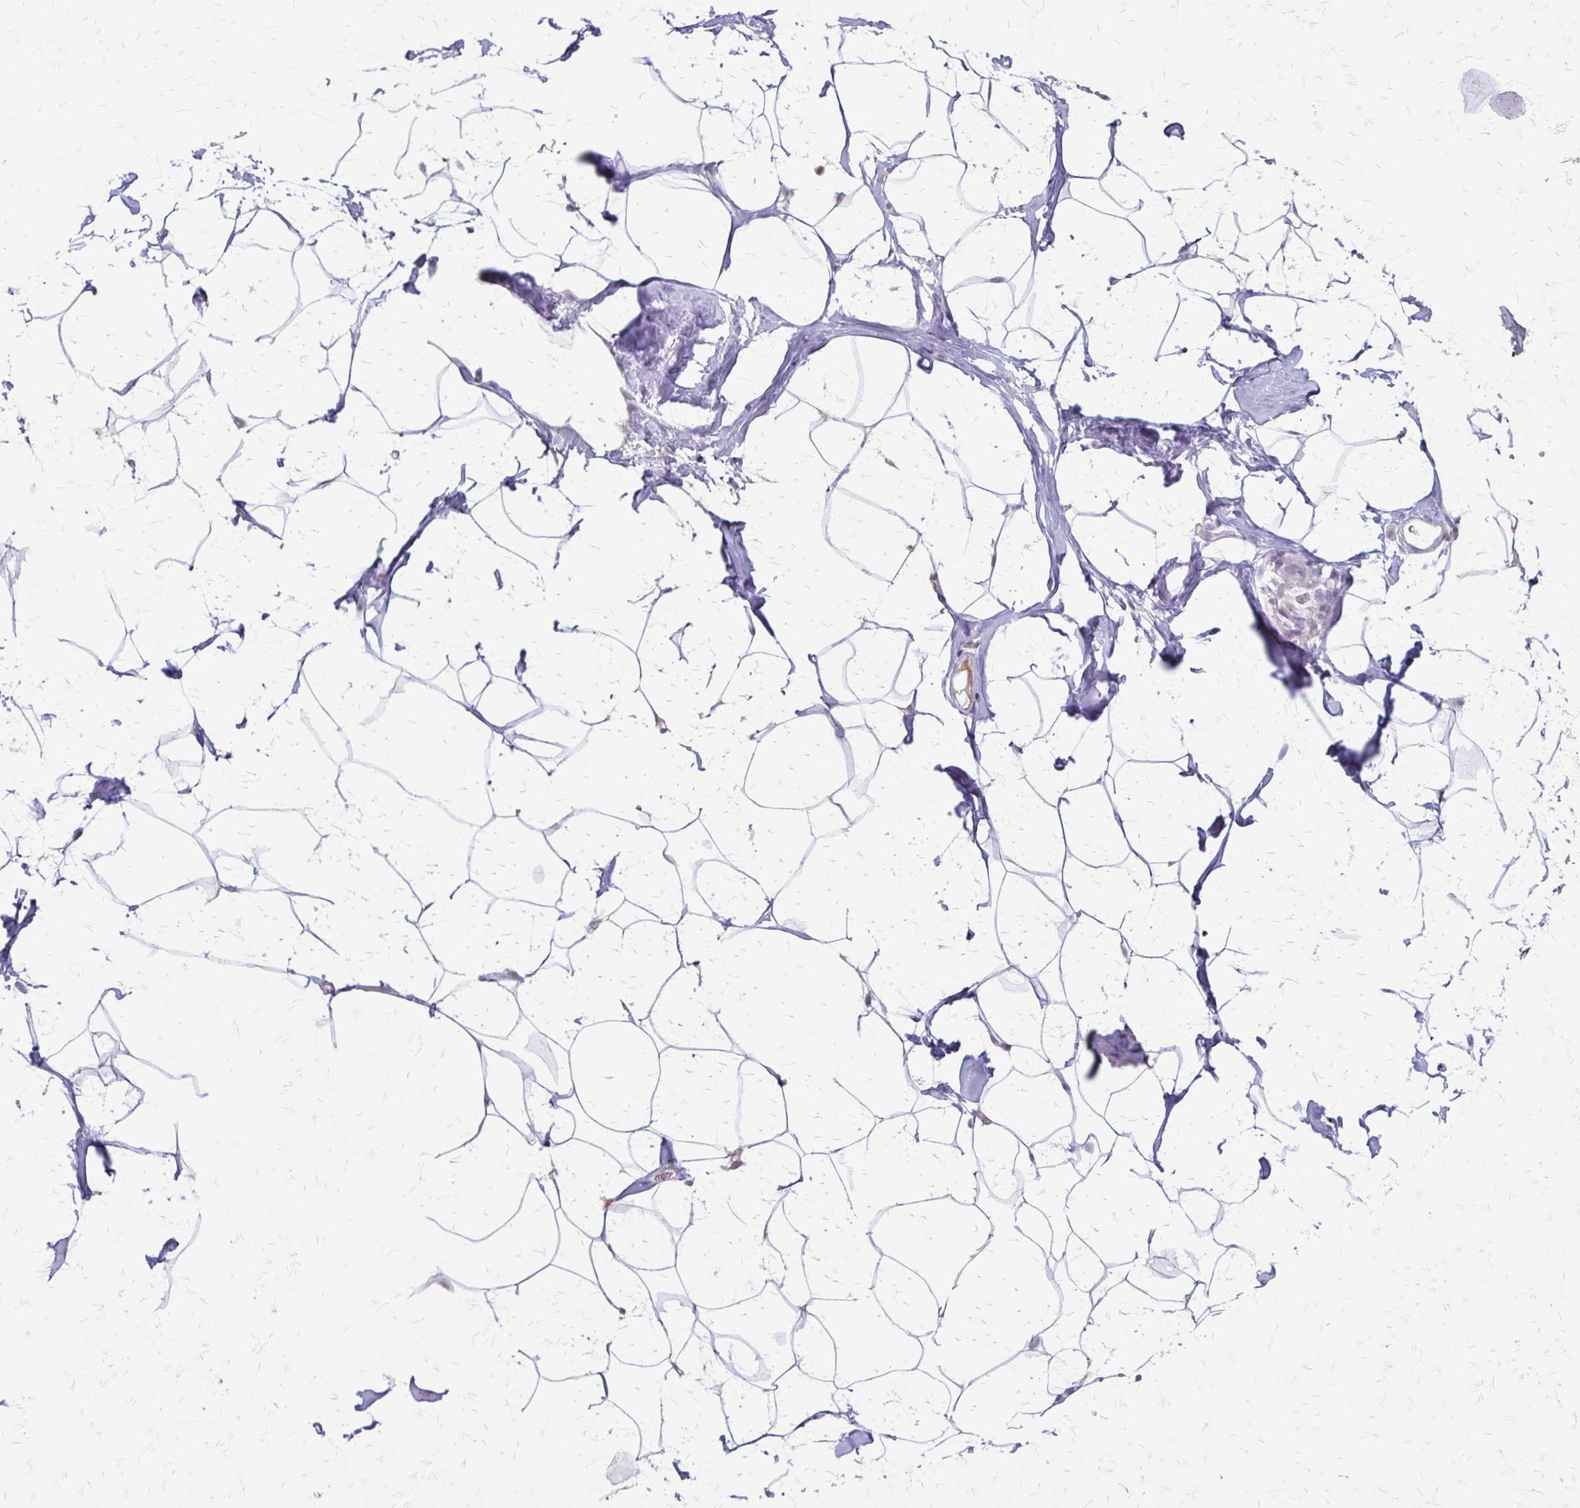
{"staining": {"intensity": "negative", "quantity": "none", "location": "none"}, "tissue": "breast", "cell_type": "Adipocytes", "image_type": "normal", "snomed": [{"axis": "morphology", "description": "Normal tissue, NOS"}, {"axis": "topography", "description": "Breast"}], "caption": "Immunohistochemistry (IHC) of normal human breast demonstrates no staining in adipocytes.", "gene": "EED", "patient": {"sex": "female", "age": 32}}